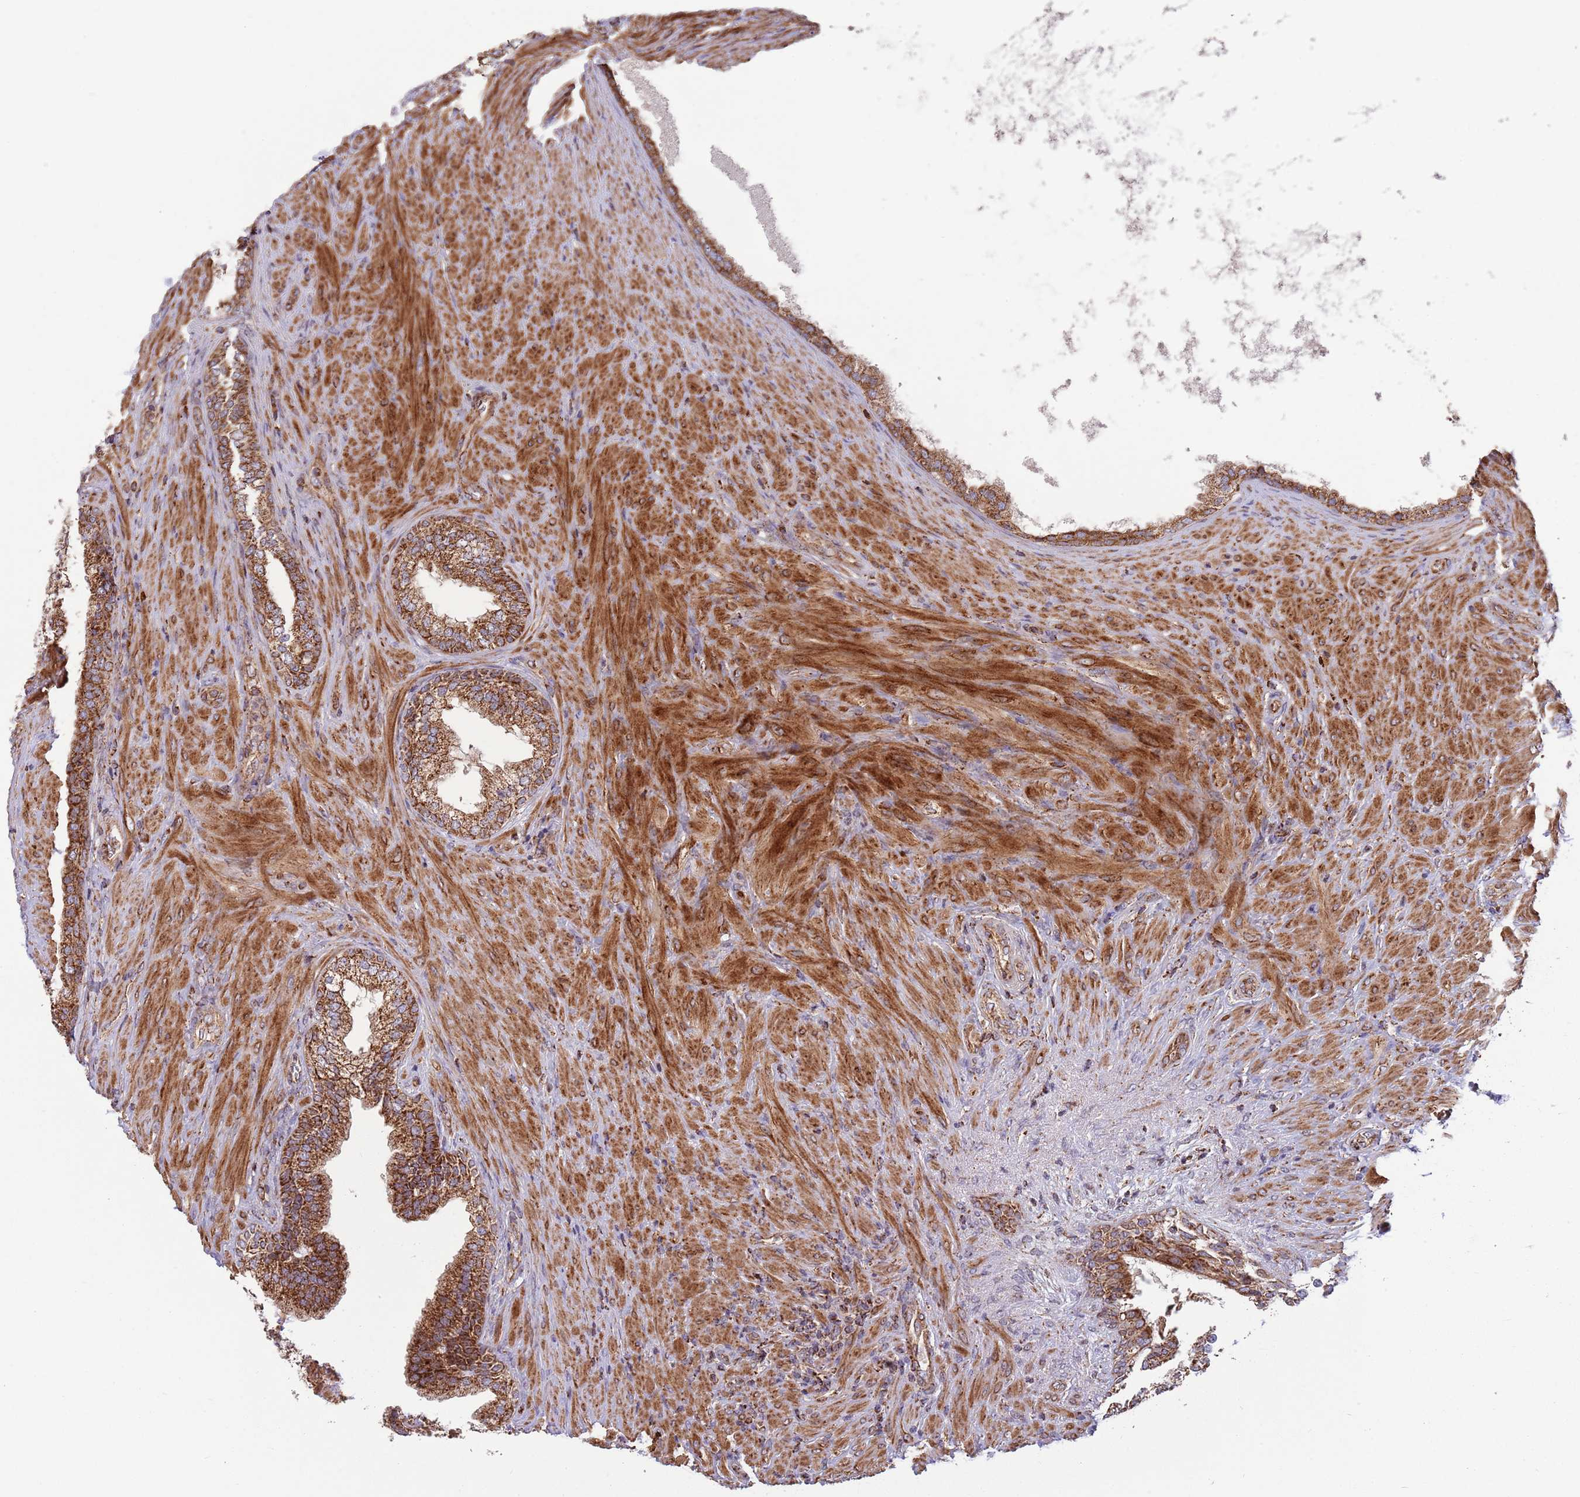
{"staining": {"intensity": "strong", "quantity": ">75%", "location": "cytoplasmic/membranous"}, "tissue": "prostate", "cell_type": "Glandular cells", "image_type": "normal", "snomed": [{"axis": "morphology", "description": "Normal tissue, NOS"}, {"axis": "topography", "description": "Prostate"}], "caption": "This photomicrograph shows benign prostate stained with immunohistochemistry (IHC) to label a protein in brown. The cytoplasmic/membranous of glandular cells show strong positivity for the protein. Nuclei are counter-stained blue.", "gene": "ATP5PD", "patient": {"sex": "male", "age": 76}}